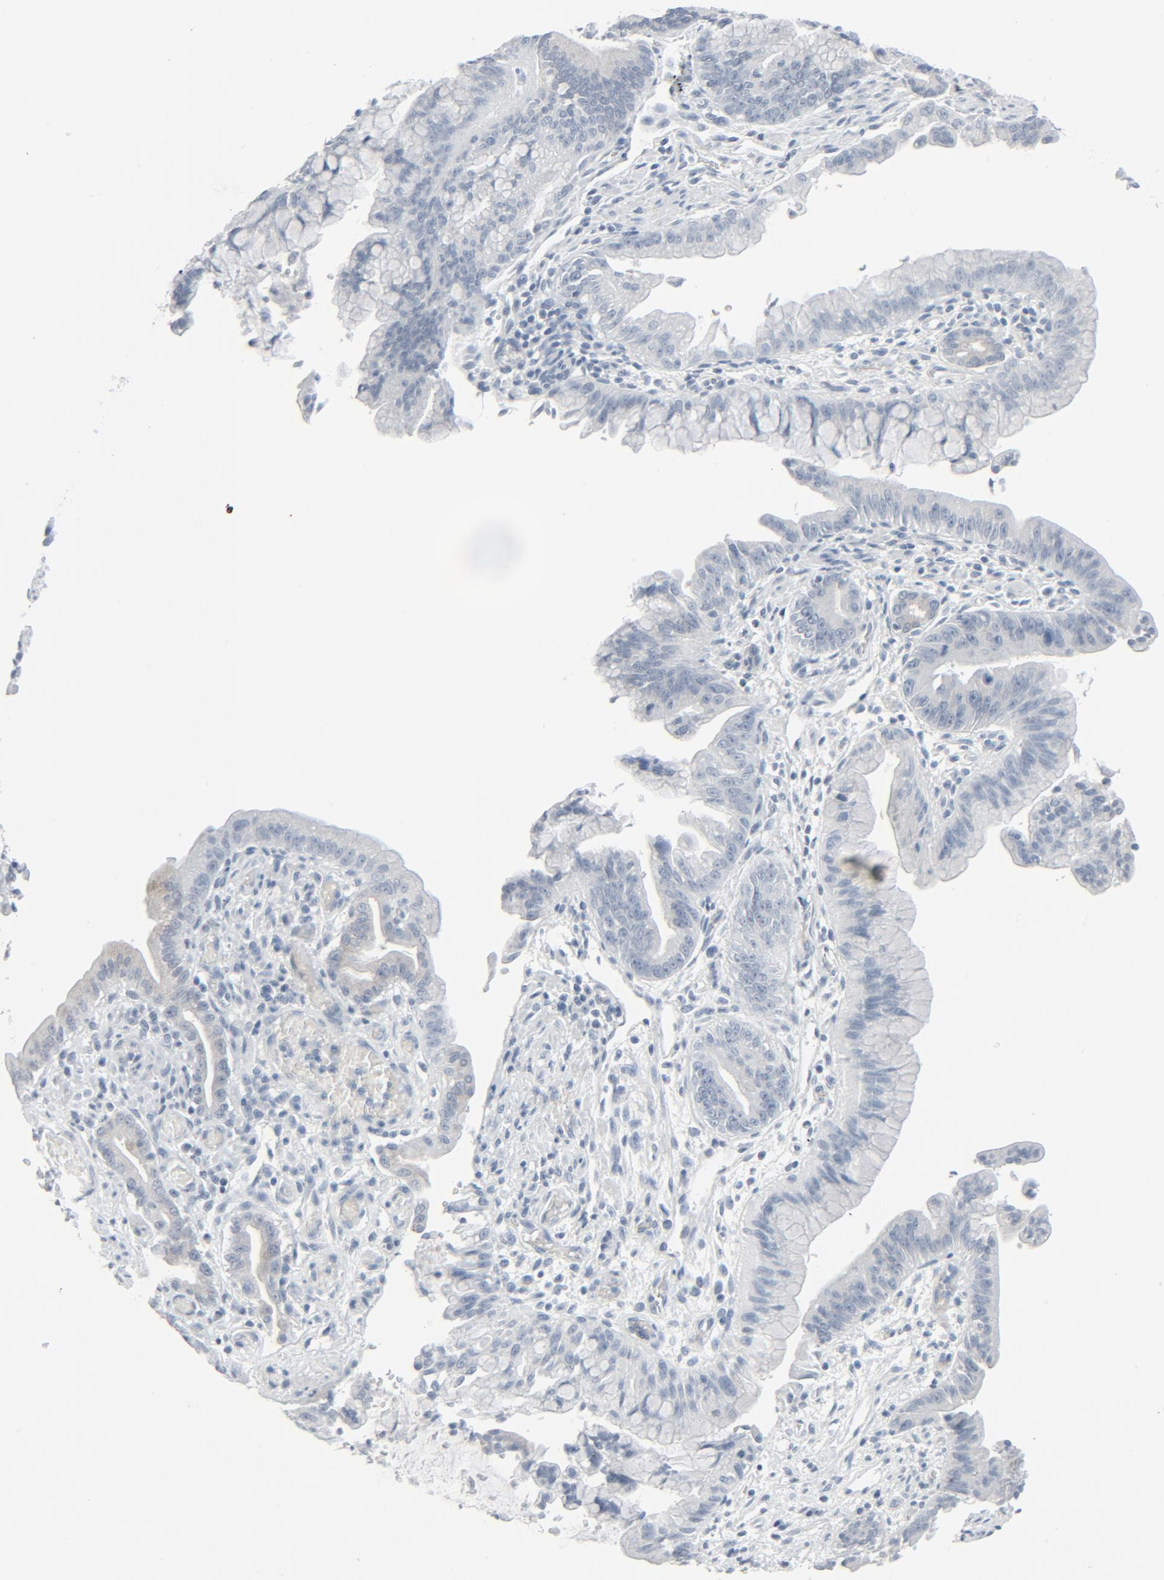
{"staining": {"intensity": "negative", "quantity": "none", "location": "none"}, "tissue": "pancreatic cancer", "cell_type": "Tumor cells", "image_type": "cancer", "snomed": [{"axis": "morphology", "description": "Adenocarcinoma, NOS"}, {"axis": "topography", "description": "Pancreas"}], "caption": "DAB immunohistochemical staining of adenocarcinoma (pancreatic) shows no significant positivity in tumor cells.", "gene": "FGFR3", "patient": {"sex": "male", "age": 59}}